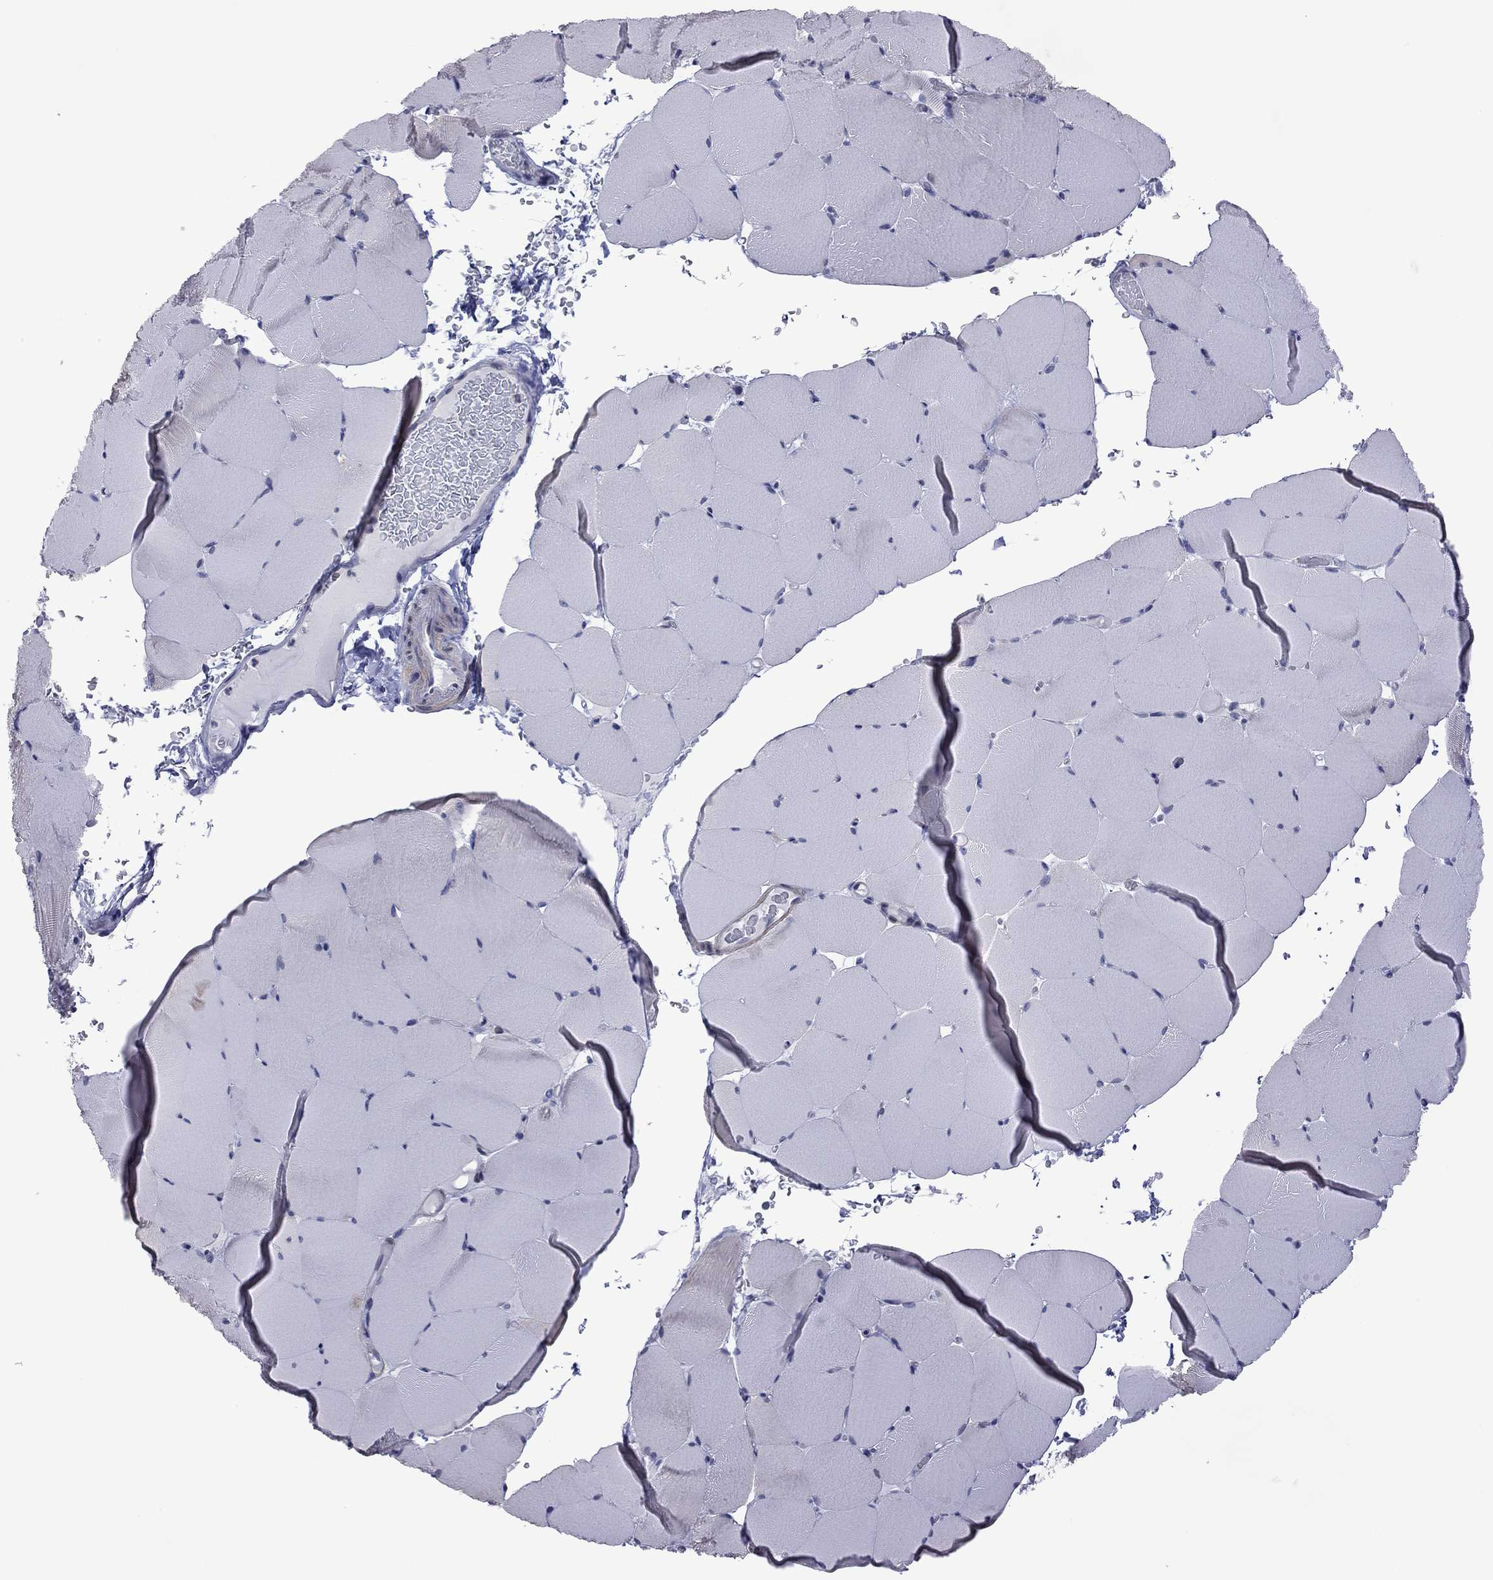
{"staining": {"intensity": "negative", "quantity": "none", "location": "none"}, "tissue": "skeletal muscle", "cell_type": "Myocytes", "image_type": "normal", "snomed": [{"axis": "morphology", "description": "Normal tissue, NOS"}, {"axis": "topography", "description": "Skeletal muscle"}], "caption": "Myocytes are negative for protein expression in unremarkable human skeletal muscle.", "gene": "POU5F2", "patient": {"sex": "female", "age": 37}}